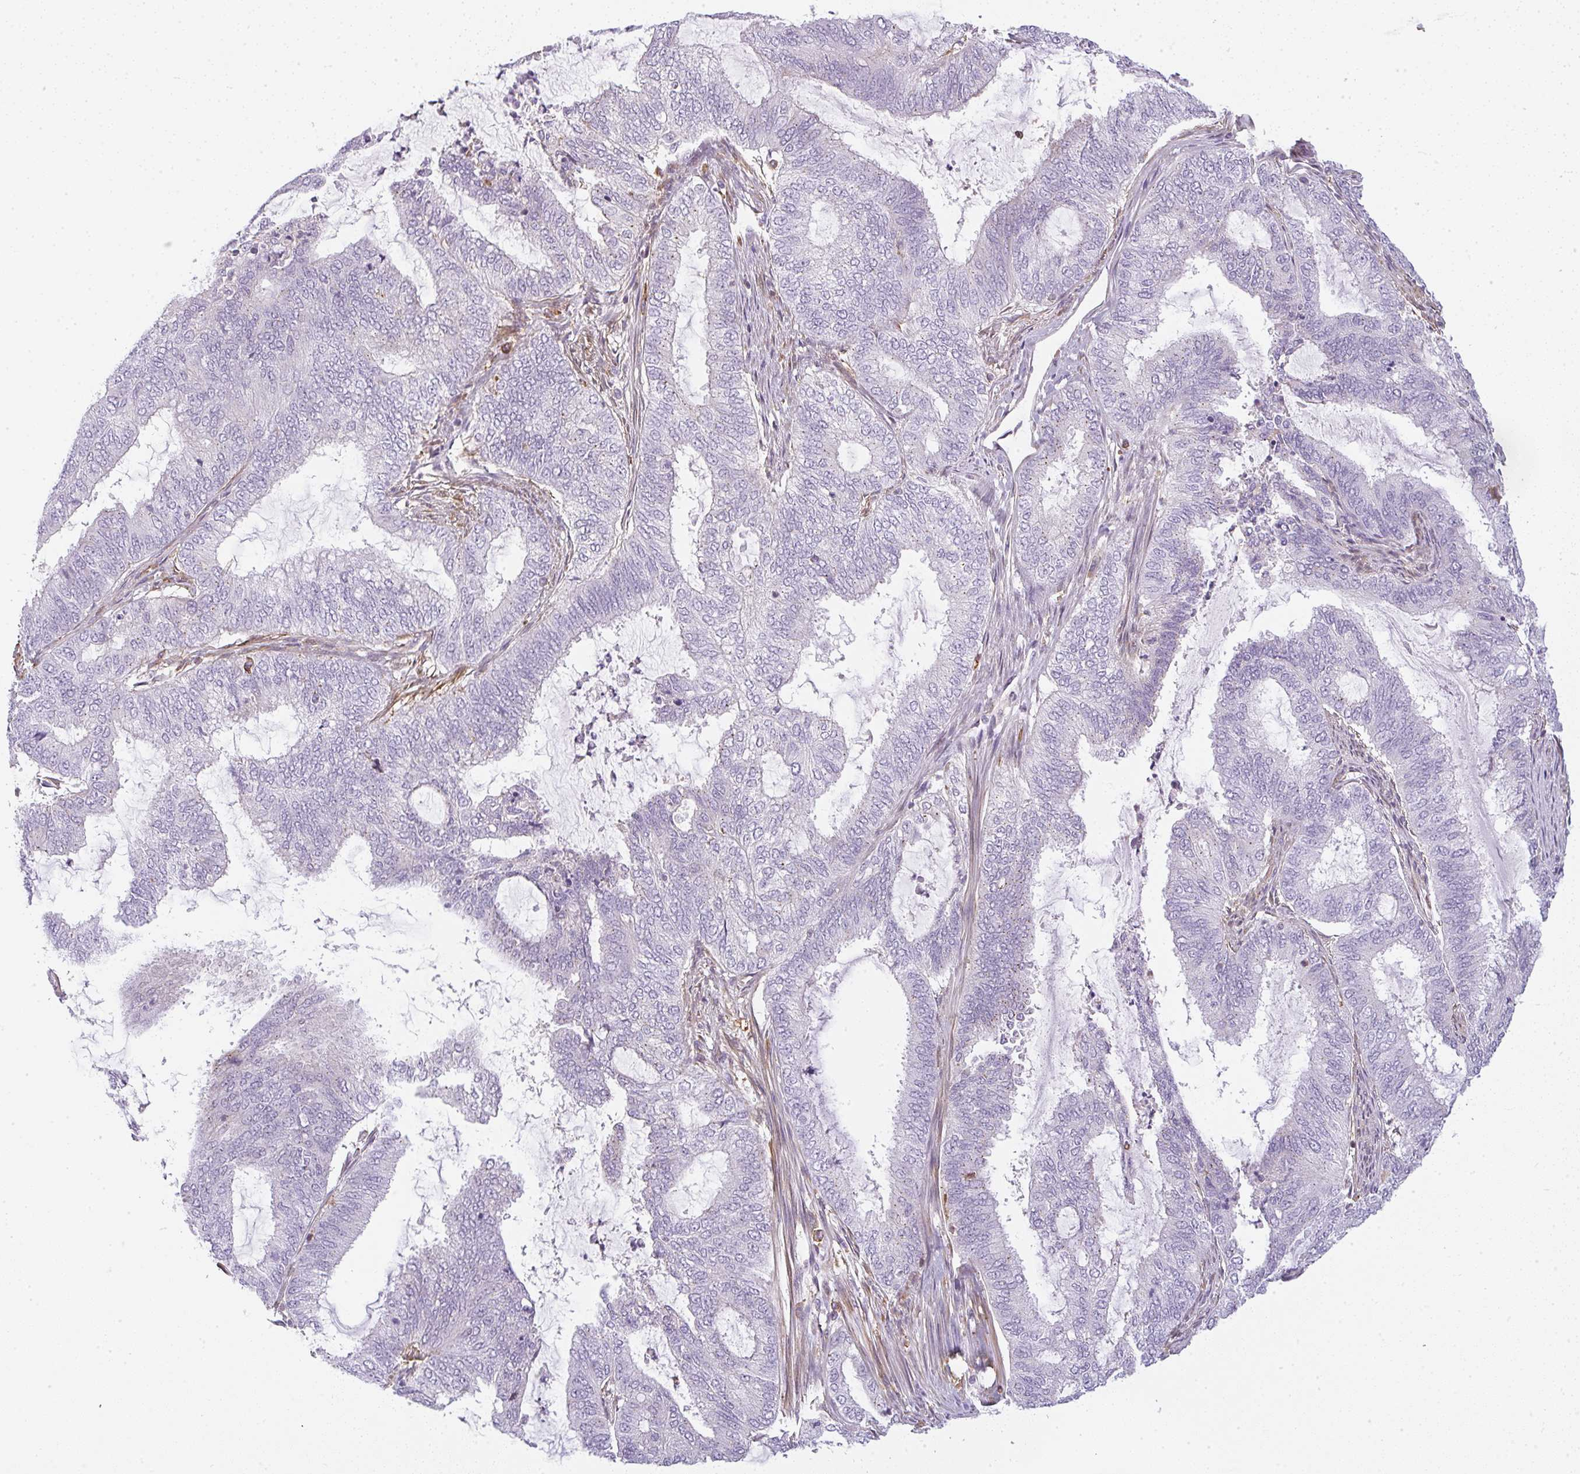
{"staining": {"intensity": "negative", "quantity": "none", "location": "none"}, "tissue": "endometrial cancer", "cell_type": "Tumor cells", "image_type": "cancer", "snomed": [{"axis": "morphology", "description": "Adenocarcinoma, NOS"}, {"axis": "topography", "description": "Endometrium"}], "caption": "Tumor cells show no significant staining in endometrial cancer.", "gene": "SULF1", "patient": {"sex": "female", "age": 51}}